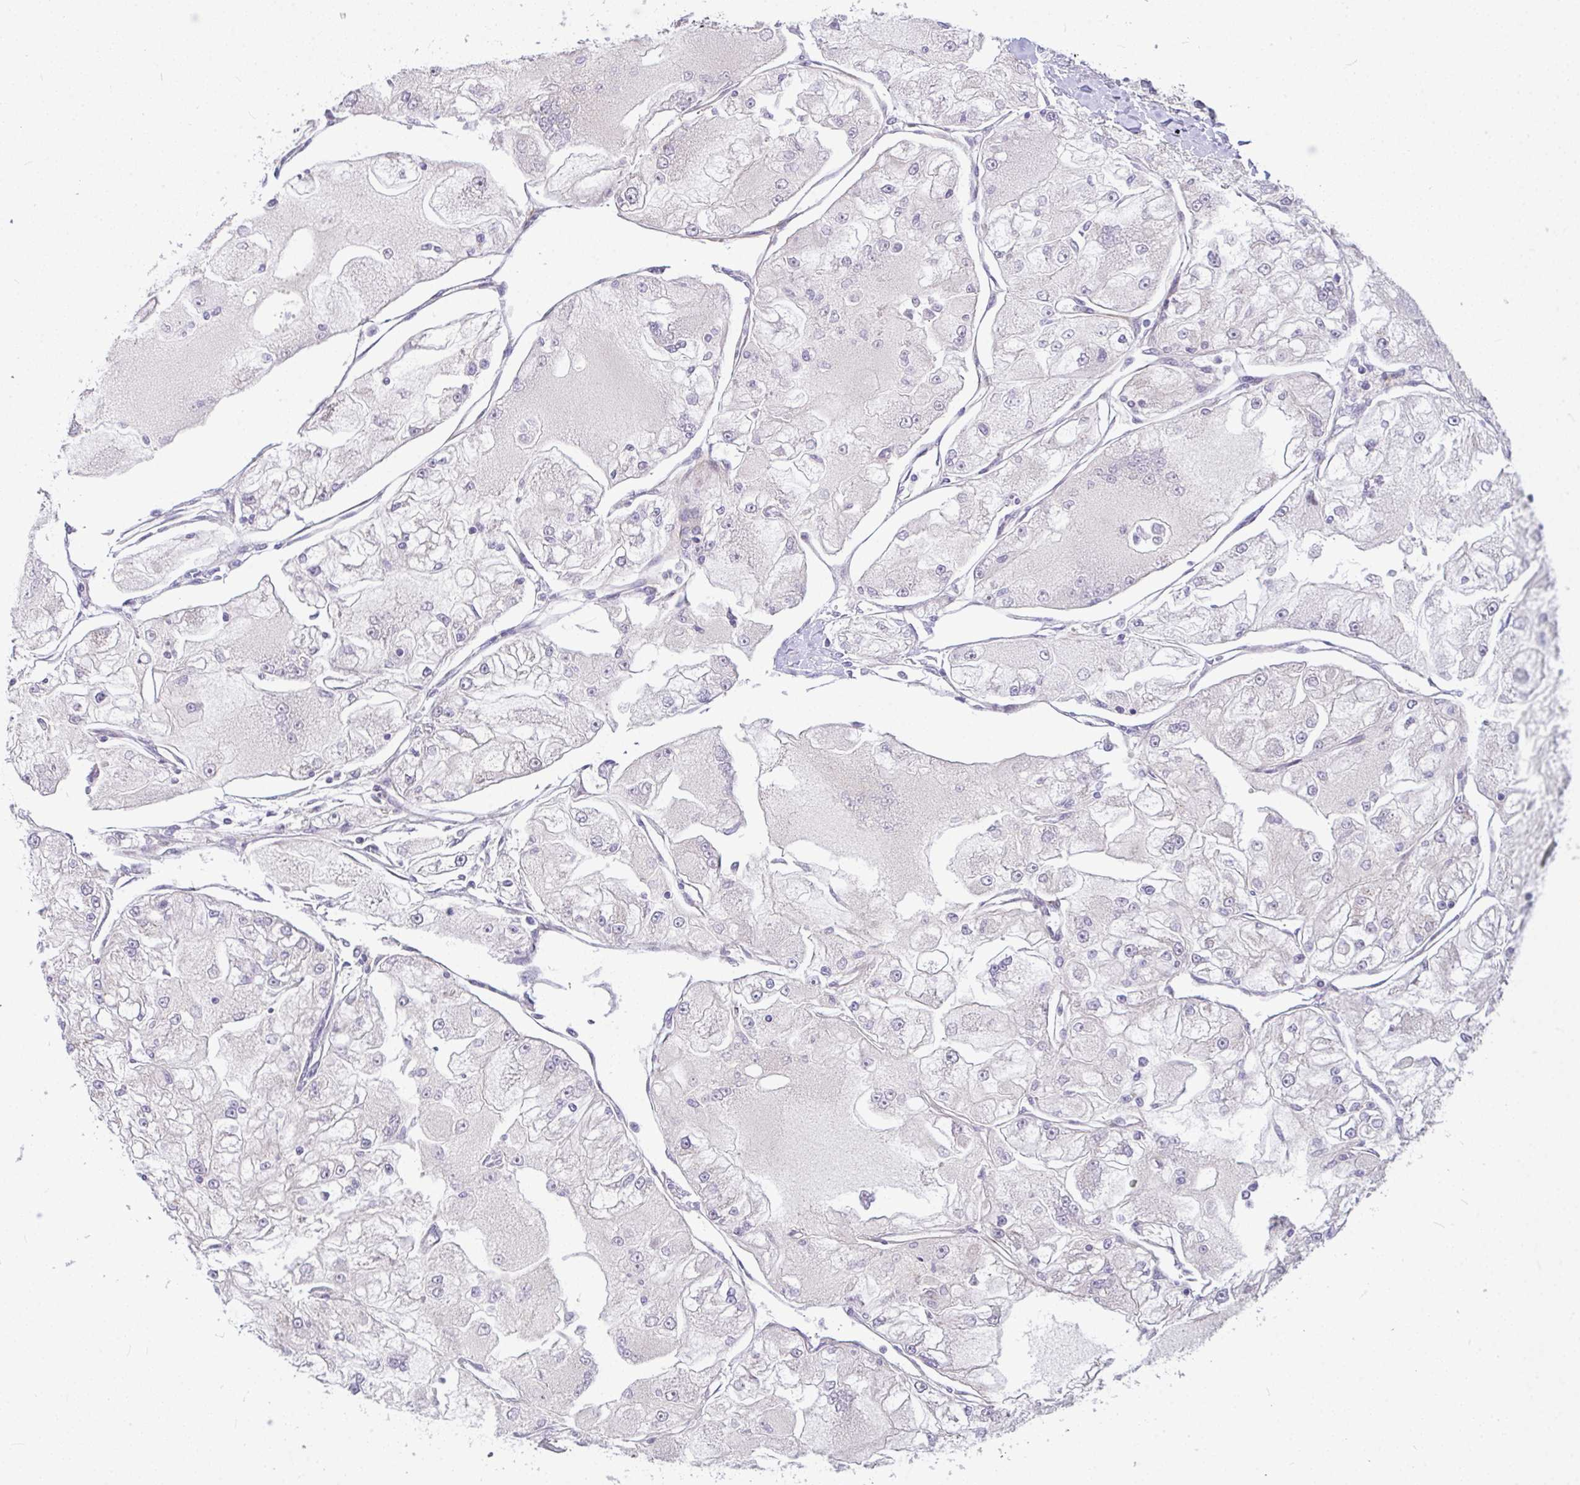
{"staining": {"intensity": "negative", "quantity": "none", "location": "none"}, "tissue": "renal cancer", "cell_type": "Tumor cells", "image_type": "cancer", "snomed": [{"axis": "morphology", "description": "Adenocarcinoma, NOS"}, {"axis": "topography", "description": "Kidney"}], "caption": "Tumor cells show no significant protein positivity in renal cancer (adenocarcinoma).", "gene": "MOCS1", "patient": {"sex": "female", "age": 72}}